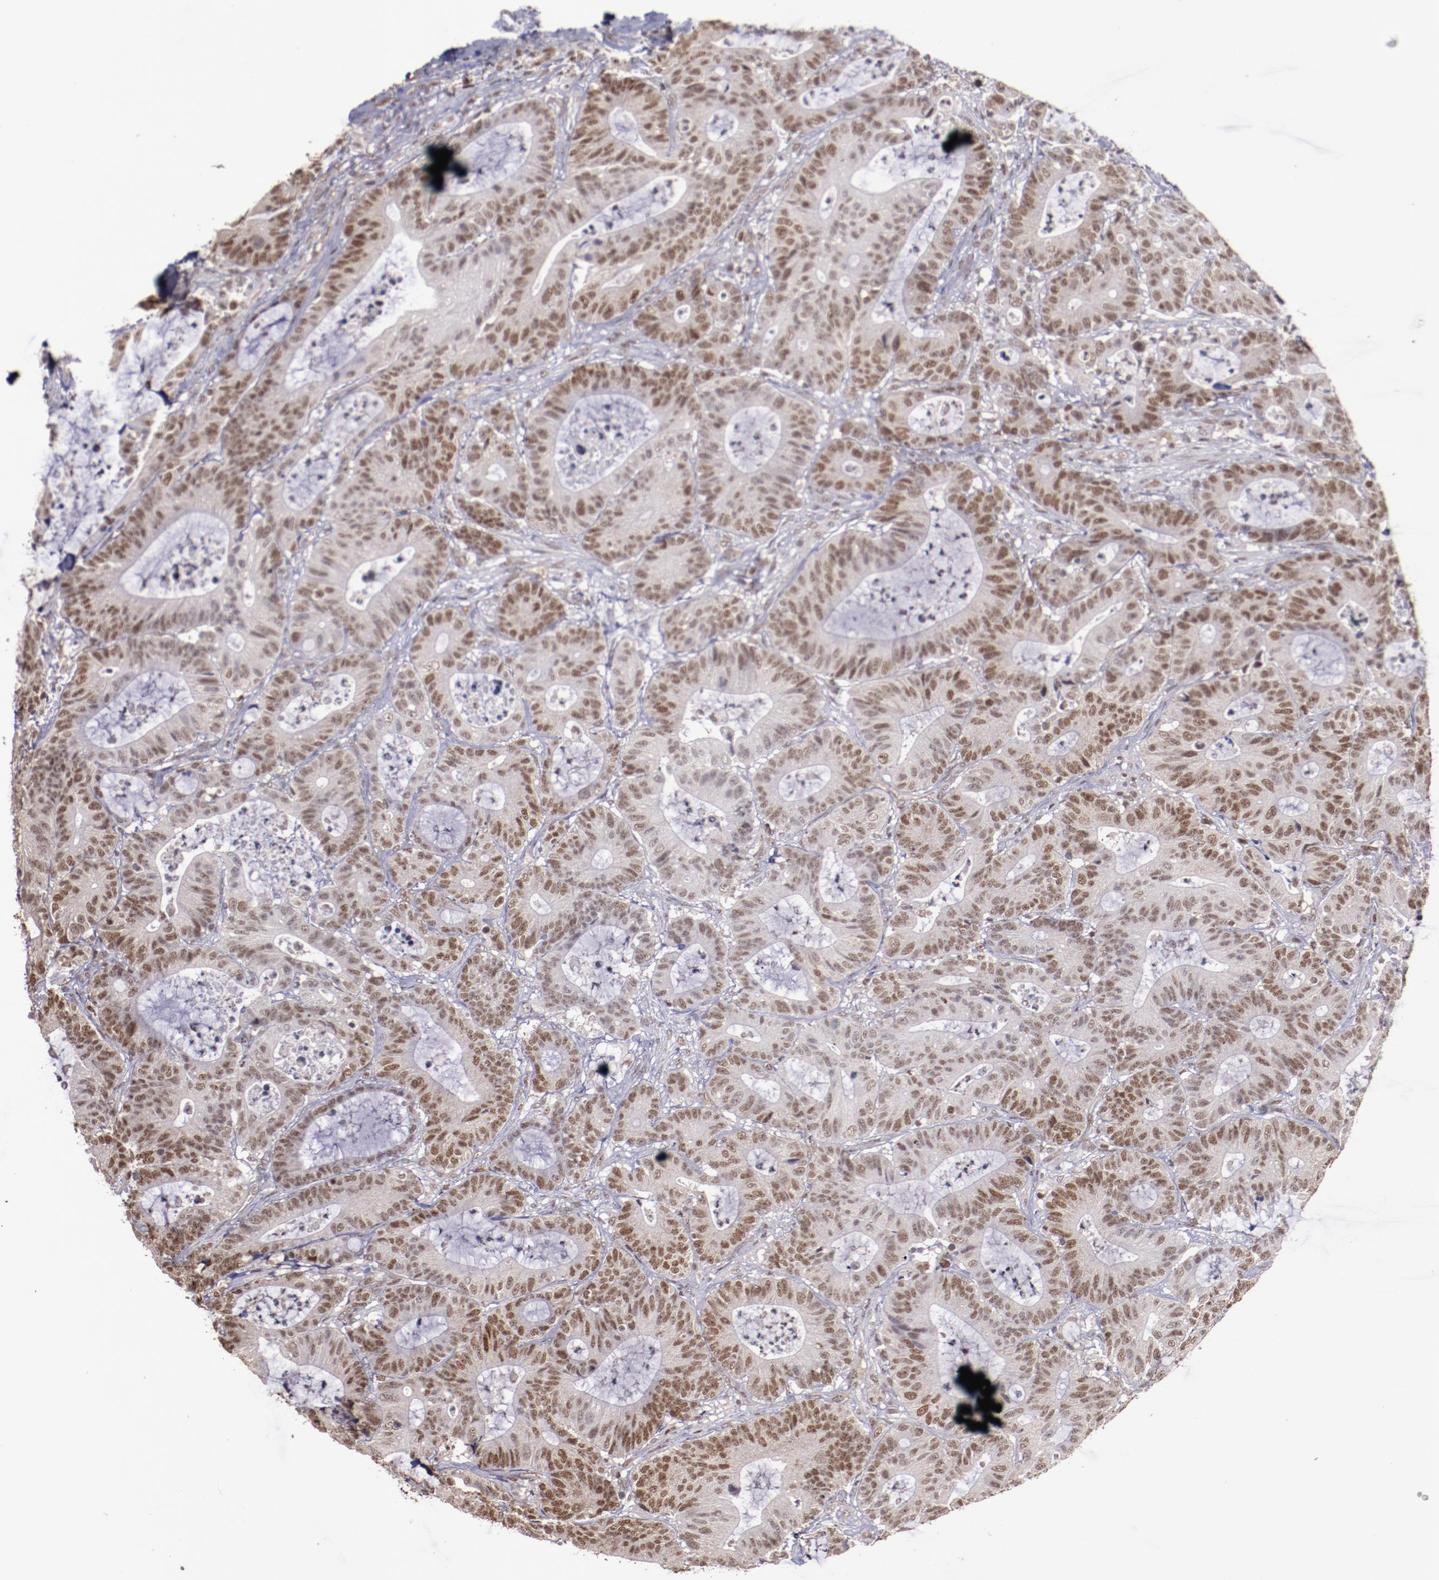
{"staining": {"intensity": "moderate", "quantity": ">75%", "location": "nuclear"}, "tissue": "colorectal cancer", "cell_type": "Tumor cells", "image_type": "cancer", "snomed": [{"axis": "morphology", "description": "Adenocarcinoma, NOS"}, {"axis": "topography", "description": "Colon"}], "caption": "Colorectal cancer (adenocarcinoma) stained with a protein marker displays moderate staining in tumor cells.", "gene": "CHEK2", "patient": {"sex": "female", "age": 84}}